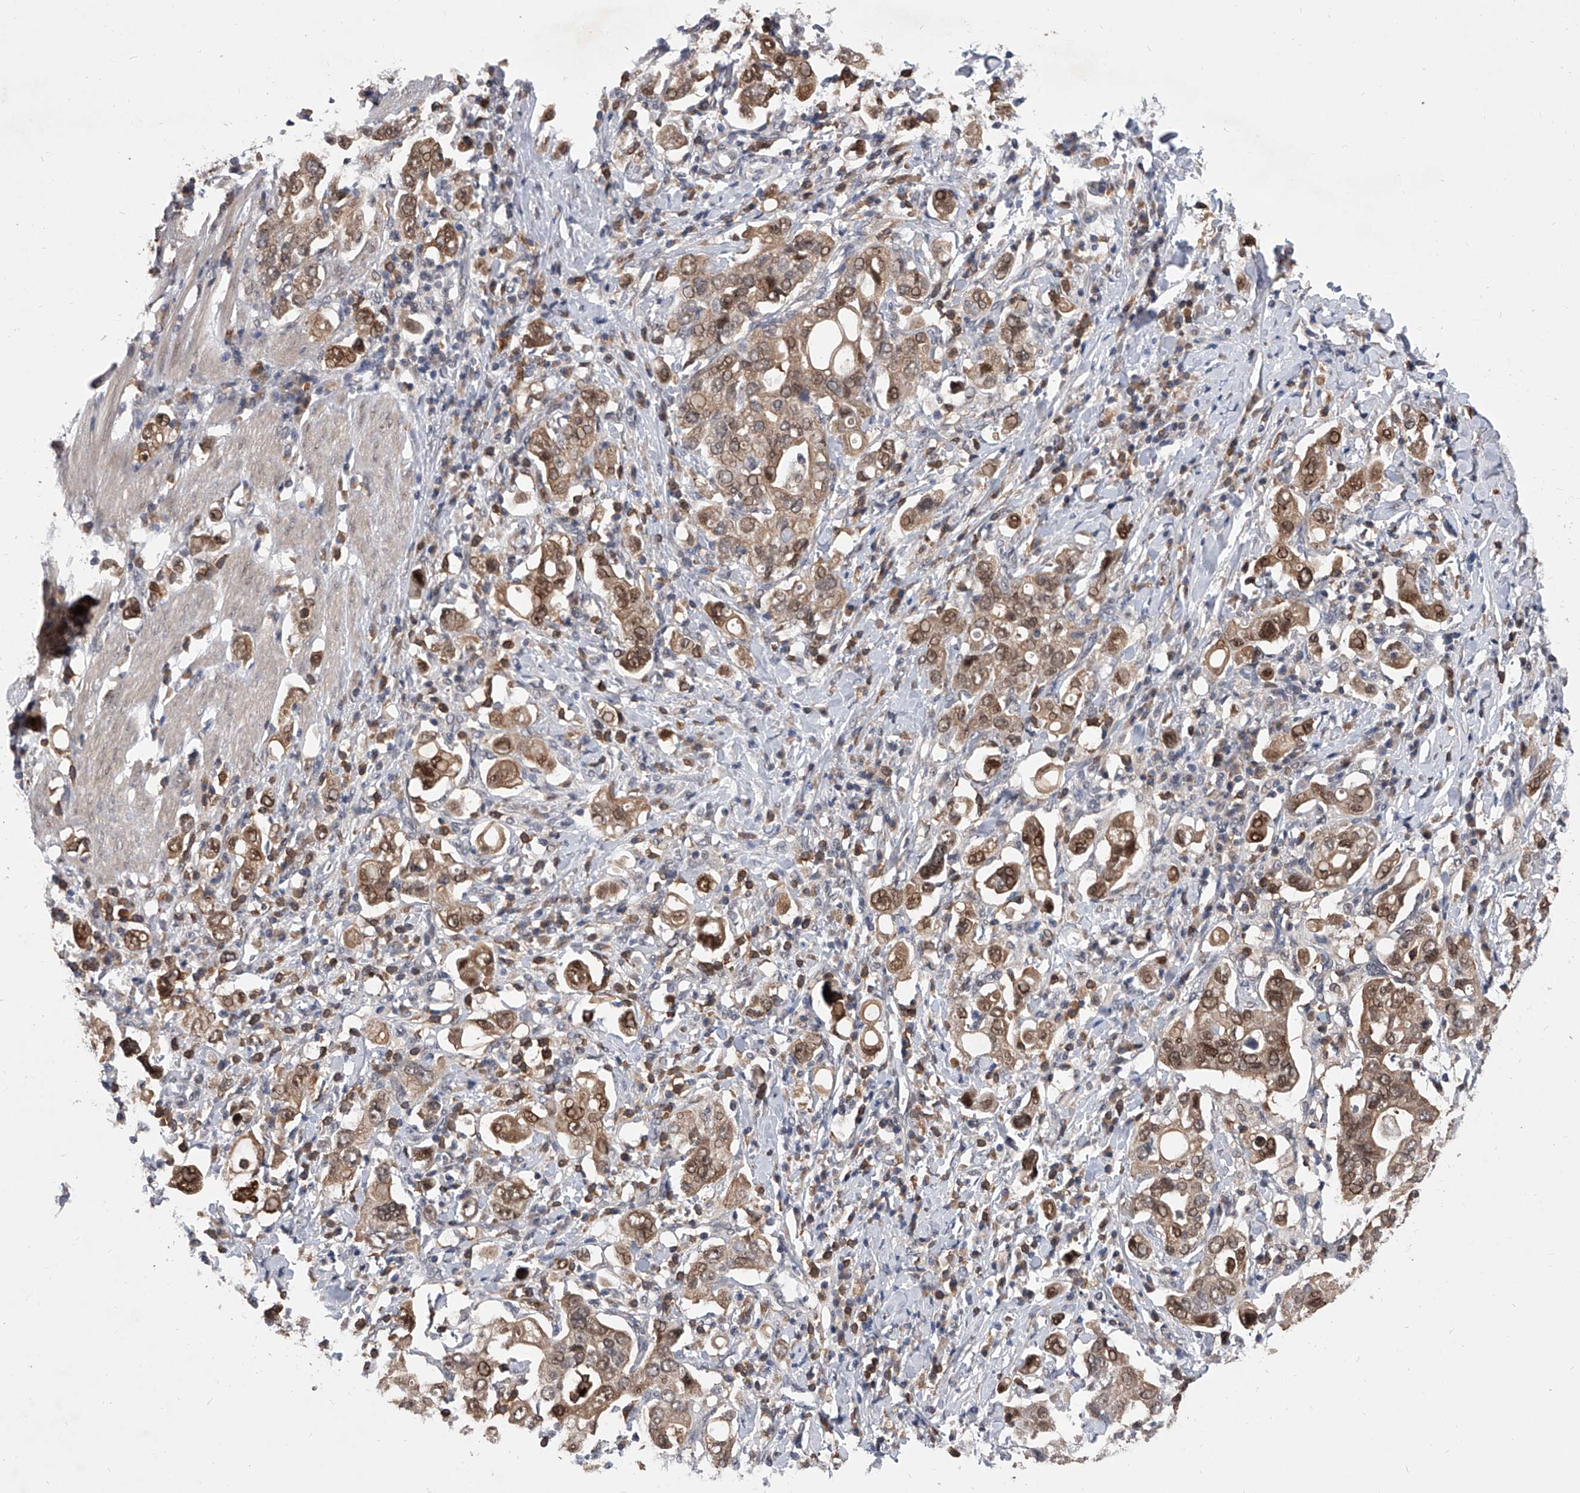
{"staining": {"intensity": "moderate", "quantity": ">75%", "location": "cytoplasmic/membranous,nuclear"}, "tissue": "stomach cancer", "cell_type": "Tumor cells", "image_type": "cancer", "snomed": [{"axis": "morphology", "description": "Adenocarcinoma, NOS"}, {"axis": "topography", "description": "Stomach, upper"}], "caption": "Stomach cancer (adenocarcinoma) was stained to show a protein in brown. There is medium levels of moderate cytoplasmic/membranous and nuclear positivity in approximately >75% of tumor cells.", "gene": "BHLHE23", "patient": {"sex": "male", "age": 62}}